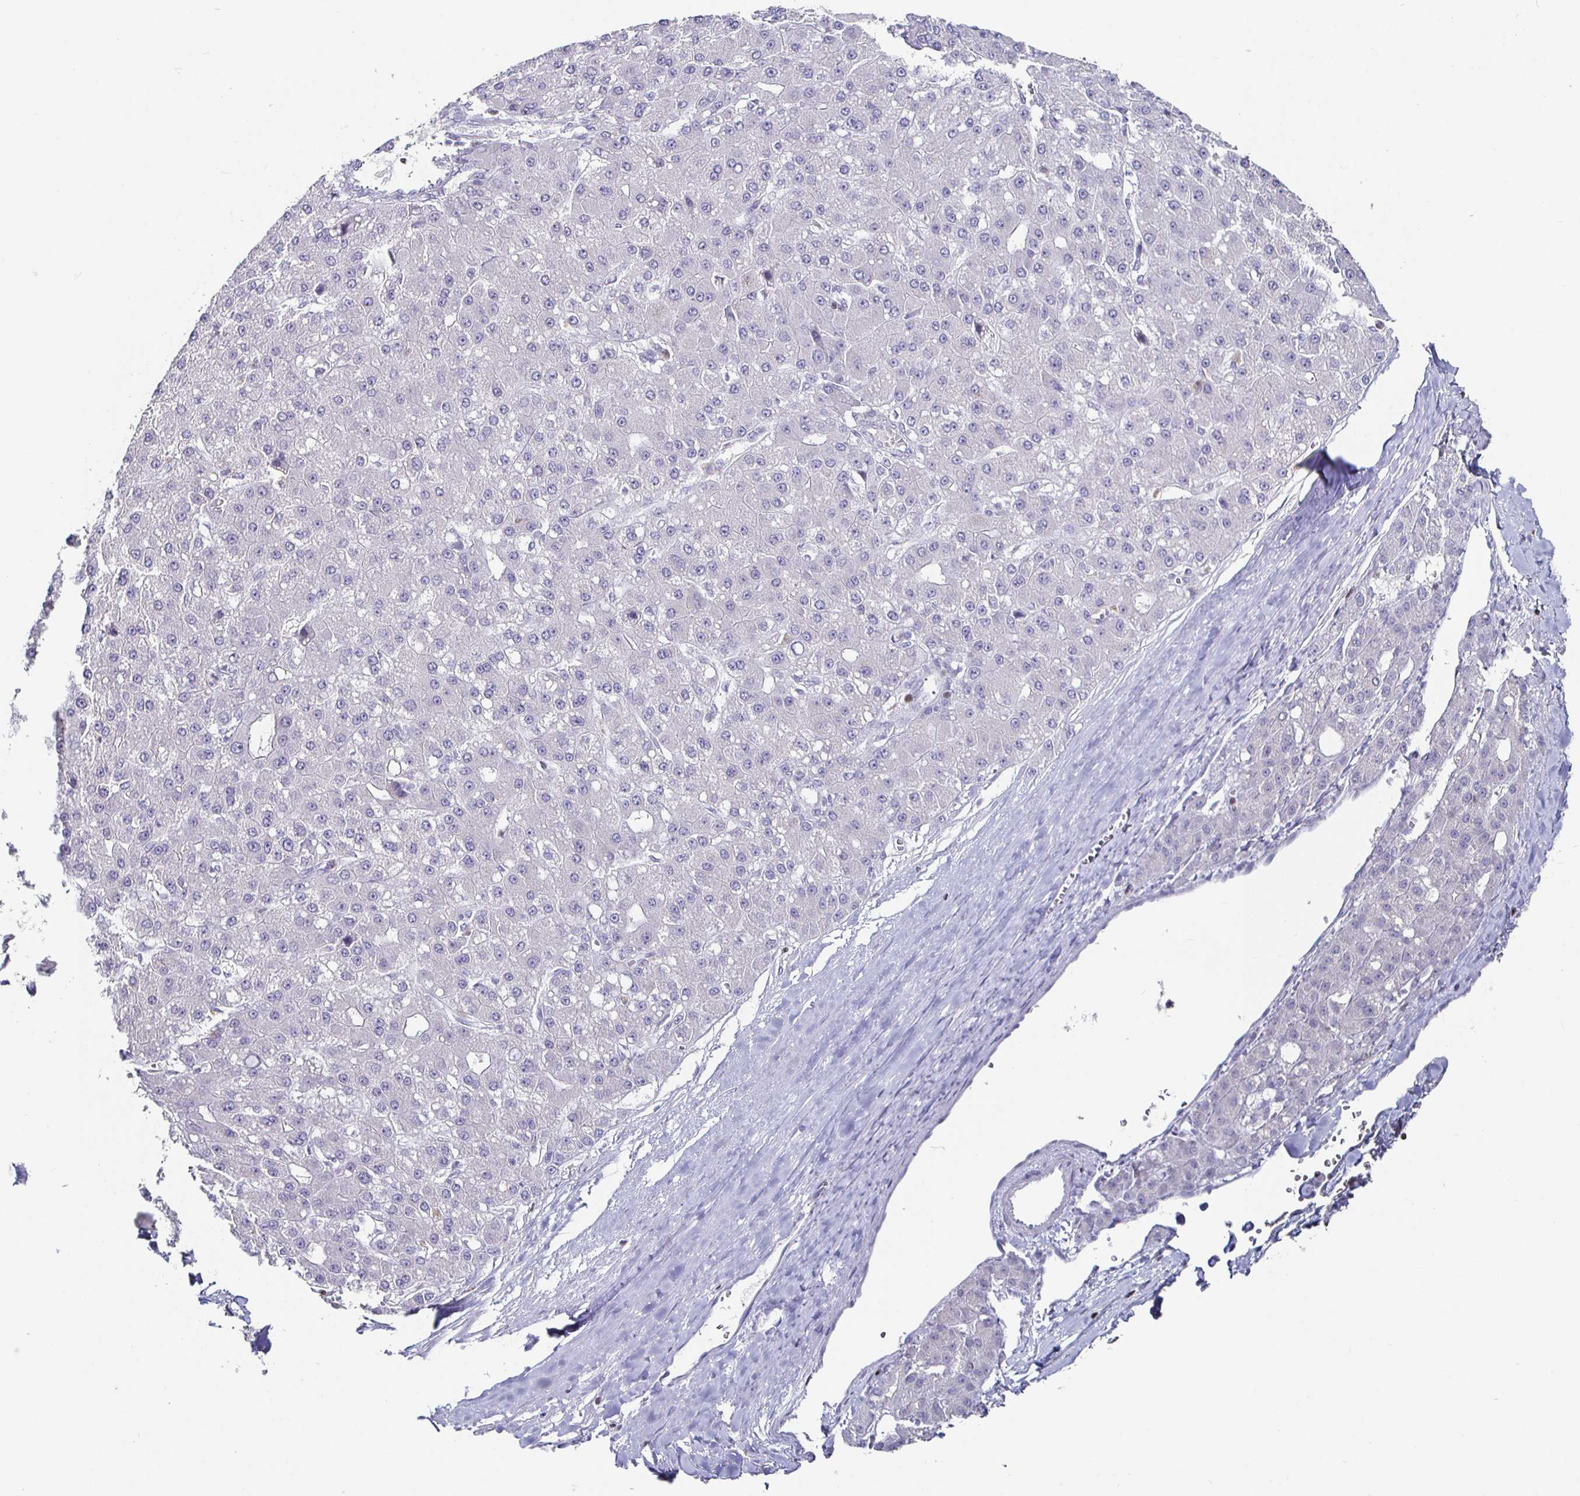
{"staining": {"intensity": "negative", "quantity": "none", "location": "none"}, "tissue": "liver cancer", "cell_type": "Tumor cells", "image_type": "cancer", "snomed": [{"axis": "morphology", "description": "Carcinoma, Hepatocellular, NOS"}, {"axis": "topography", "description": "Liver"}], "caption": "Immunohistochemistry of liver hepatocellular carcinoma displays no expression in tumor cells.", "gene": "RUNX2", "patient": {"sex": "male", "age": 67}}